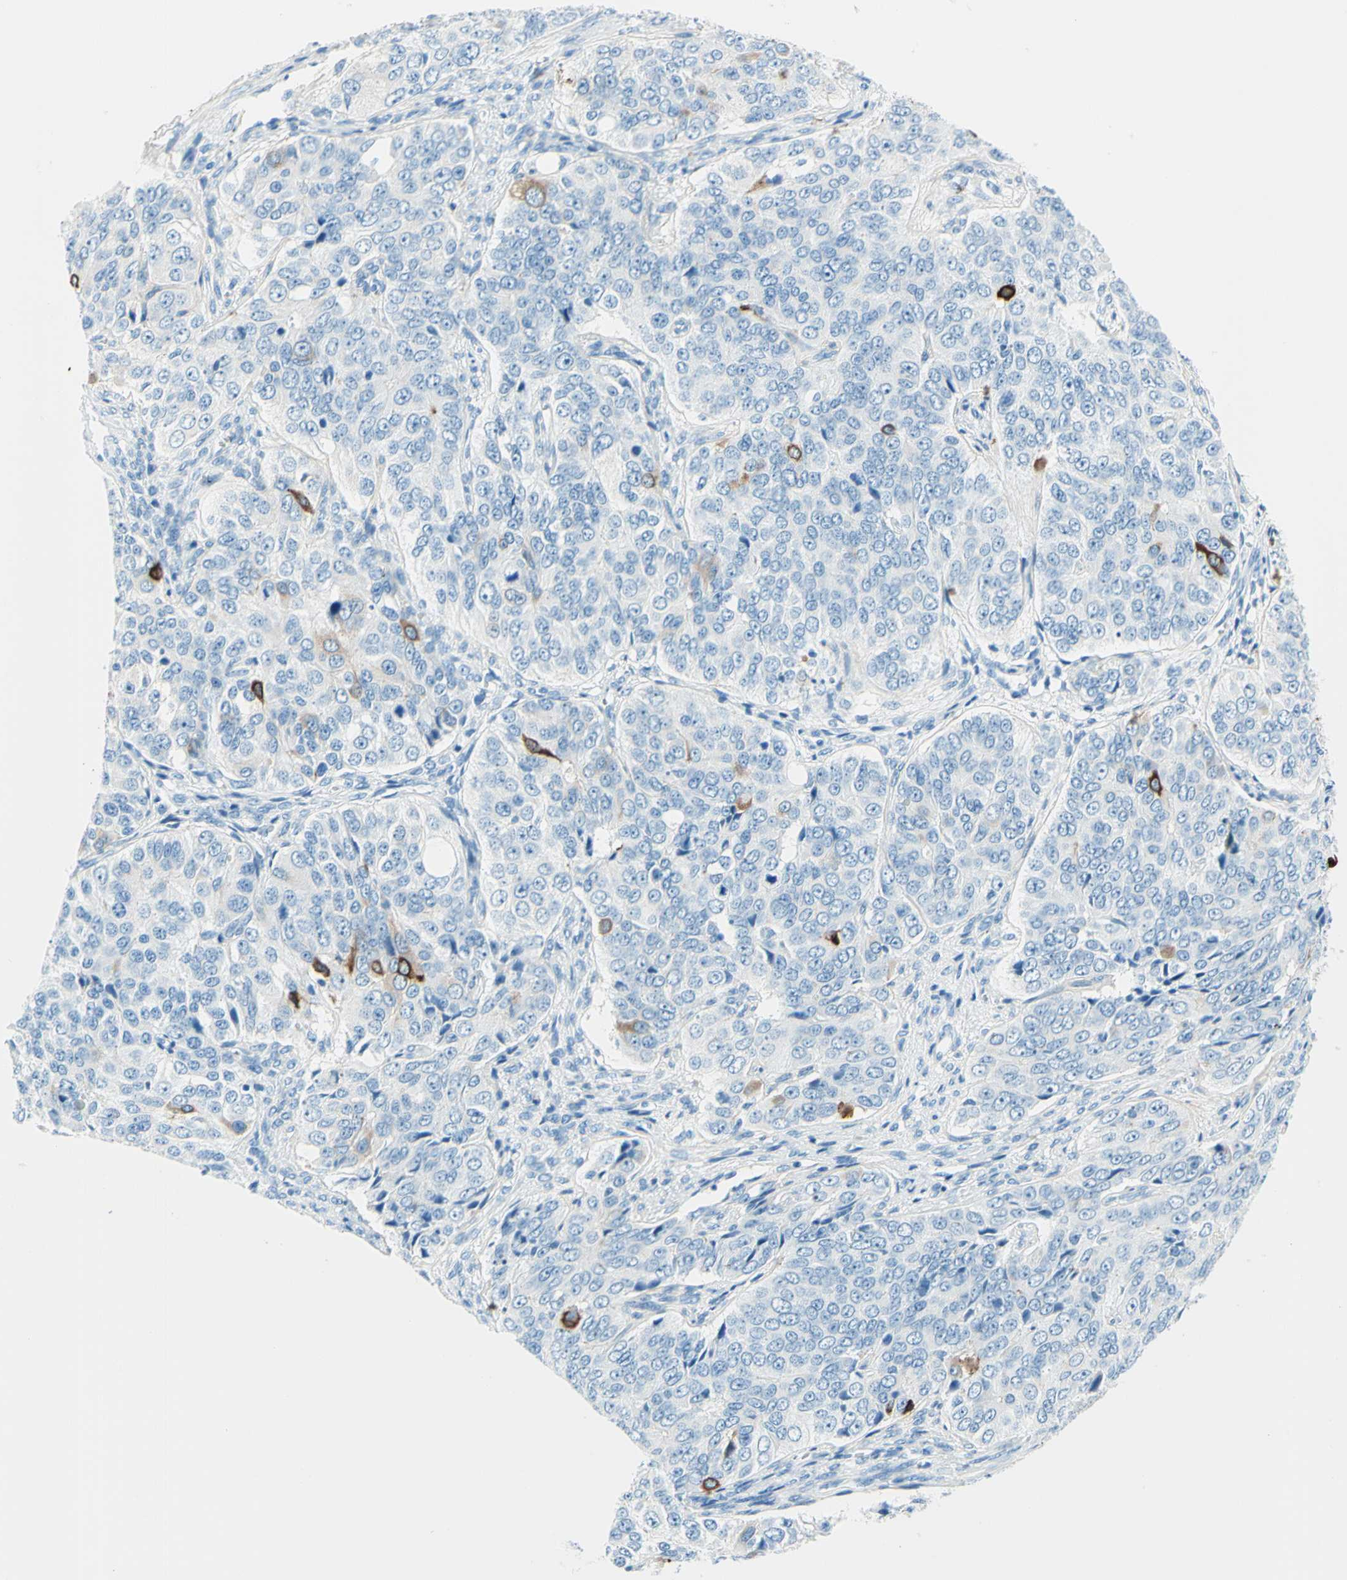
{"staining": {"intensity": "negative", "quantity": "none", "location": "none"}, "tissue": "ovarian cancer", "cell_type": "Tumor cells", "image_type": "cancer", "snomed": [{"axis": "morphology", "description": "Carcinoma, endometroid"}, {"axis": "topography", "description": "Ovary"}], "caption": "High power microscopy photomicrograph of an immunohistochemistry image of ovarian cancer (endometroid carcinoma), revealing no significant positivity in tumor cells.", "gene": "MFAP5", "patient": {"sex": "female", "age": 51}}